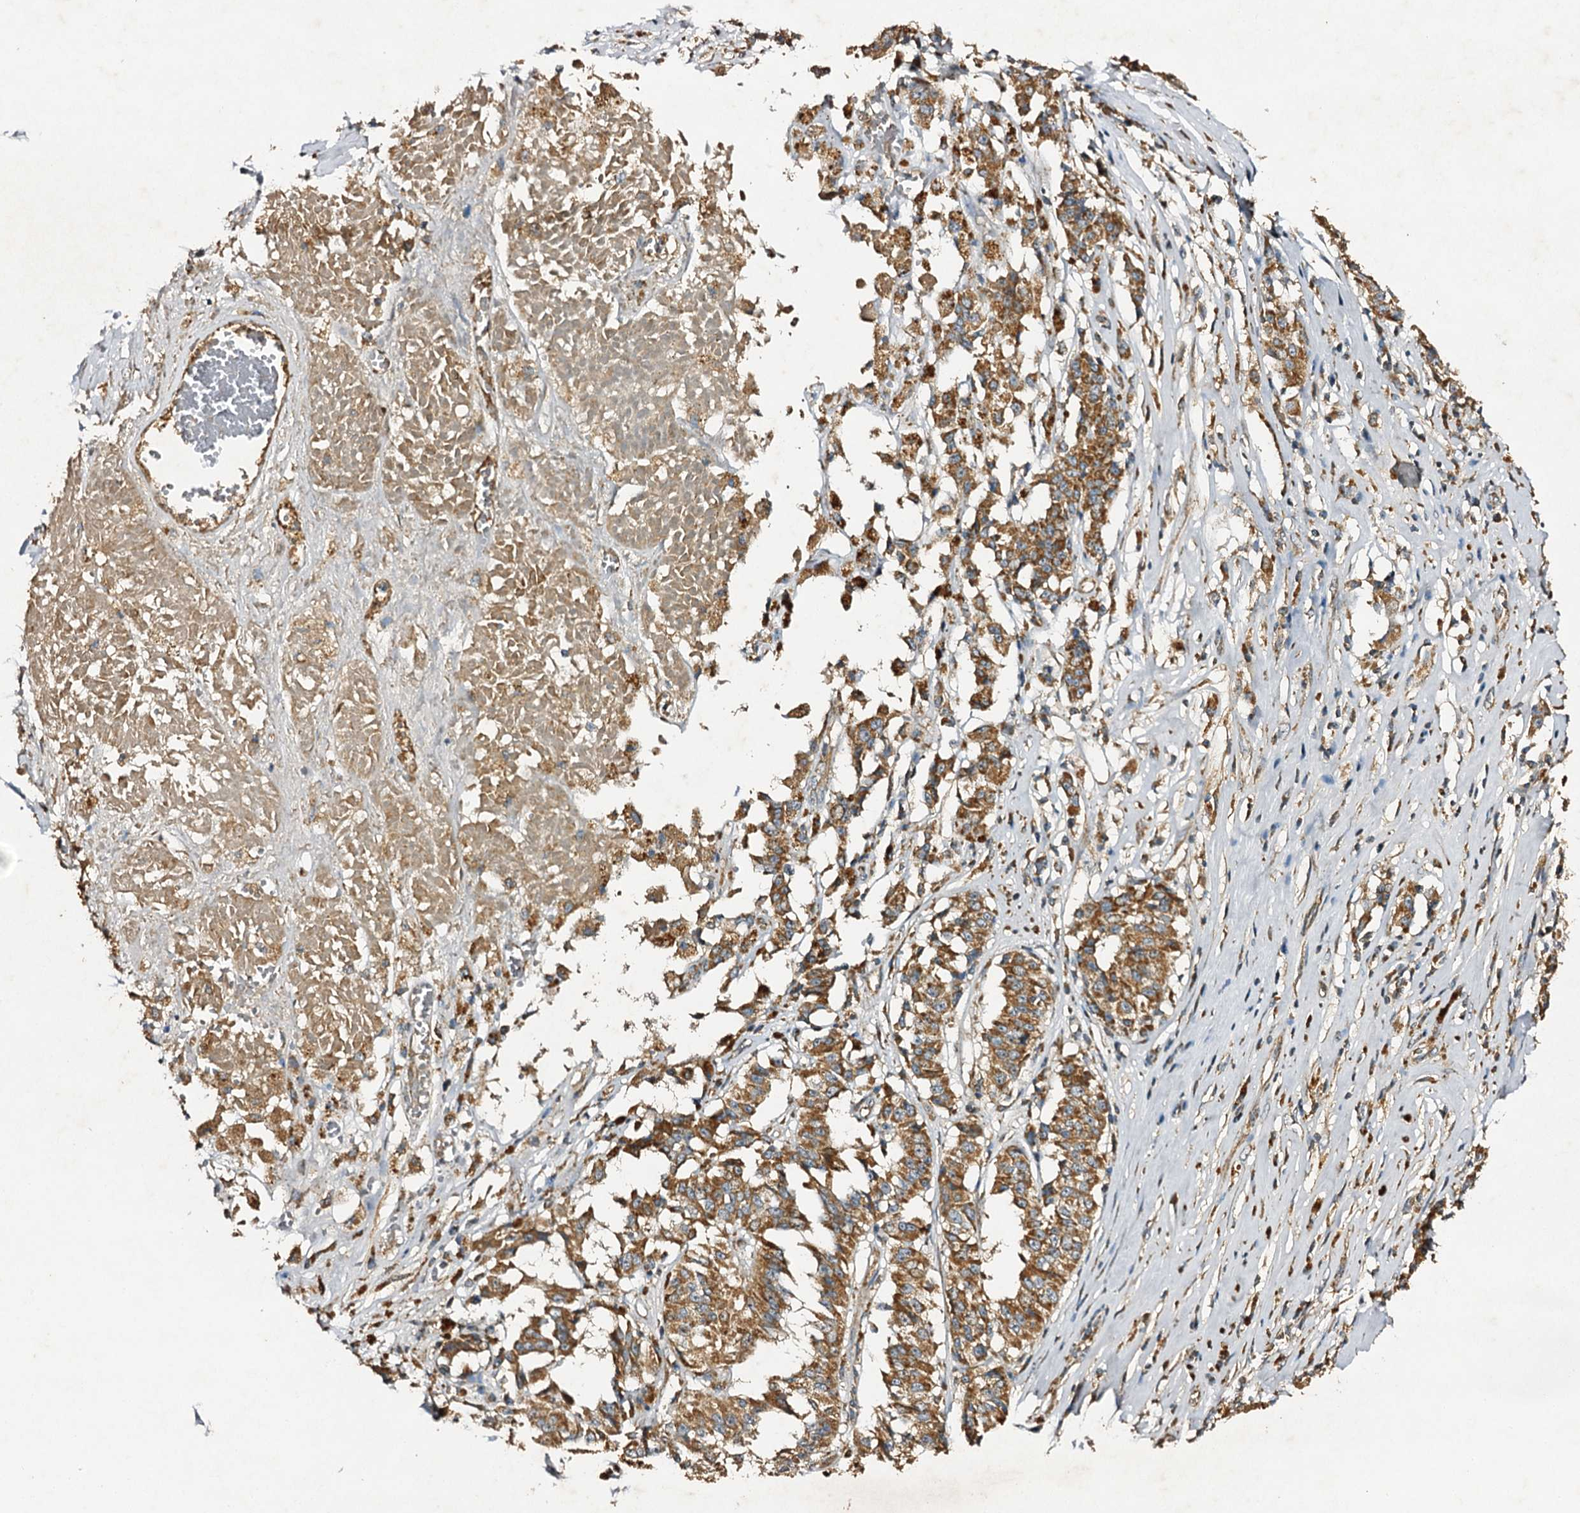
{"staining": {"intensity": "moderate", "quantity": ">75%", "location": "cytoplasmic/membranous"}, "tissue": "melanoma", "cell_type": "Tumor cells", "image_type": "cancer", "snomed": [{"axis": "morphology", "description": "Malignant melanoma, NOS"}, {"axis": "topography", "description": "Skin"}], "caption": "Protein expression analysis of melanoma shows moderate cytoplasmic/membranous positivity in about >75% of tumor cells.", "gene": "NDUFA13", "patient": {"sex": "female", "age": 72}}